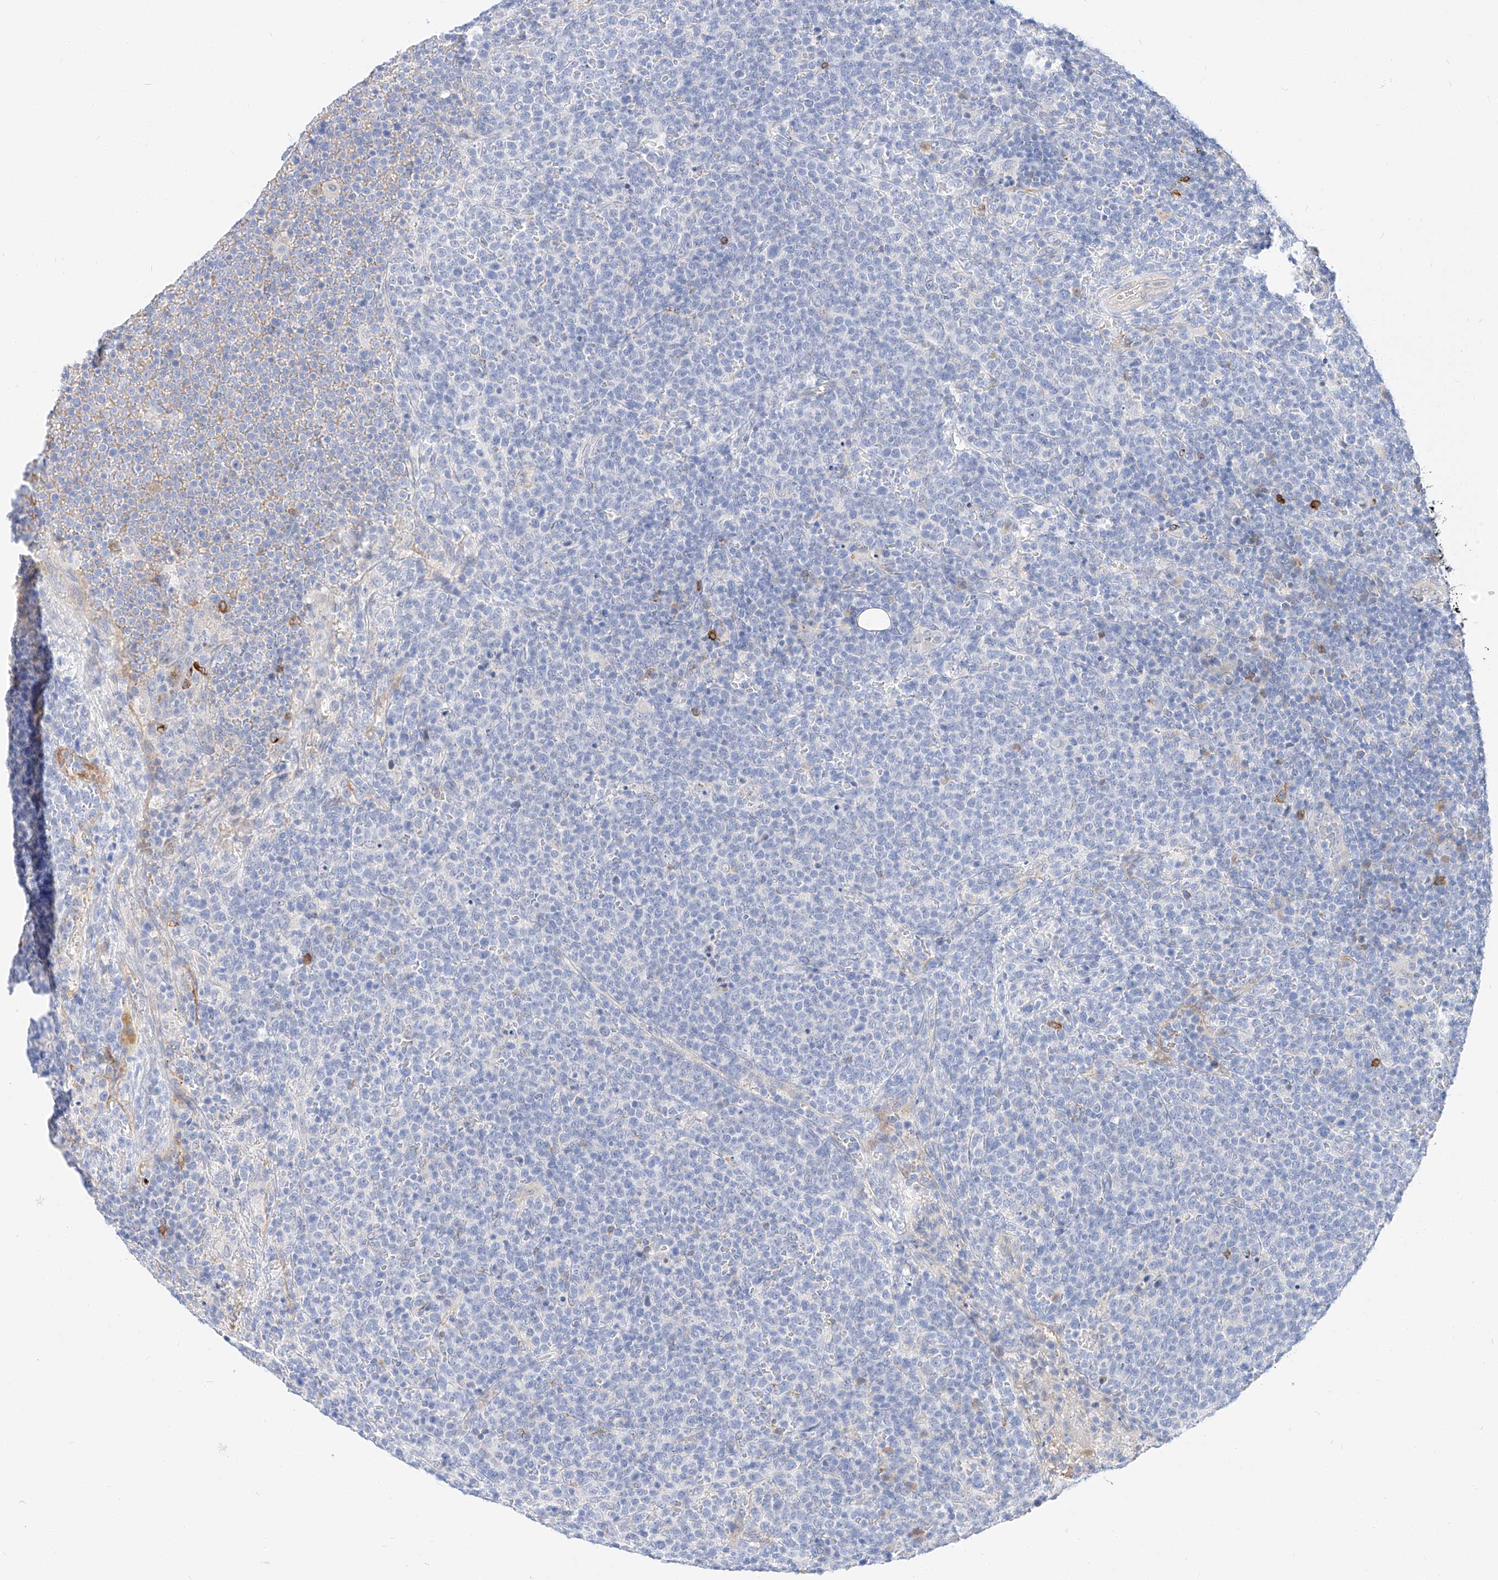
{"staining": {"intensity": "negative", "quantity": "none", "location": "none"}, "tissue": "lymphoma", "cell_type": "Tumor cells", "image_type": "cancer", "snomed": [{"axis": "morphology", "description": "Malignant lymphoma, non-Hodgkin's type, High grade"}, {"axis": "topography", "description": "Lymph node"}], "caption": "Immunohistochemistry micrograph of lymphoma stained for a protein (brown), which exhibits no positivity in tumor cells. The staining was performed using DAB (3,3'-diaminobenzidine) to visualize the protein expression in brown, while the nuclei were stained in blue with hematoxylin (Magnification: 20x).", "gene": "MAP7", "patient": {"sex": "male", "age": 61}}